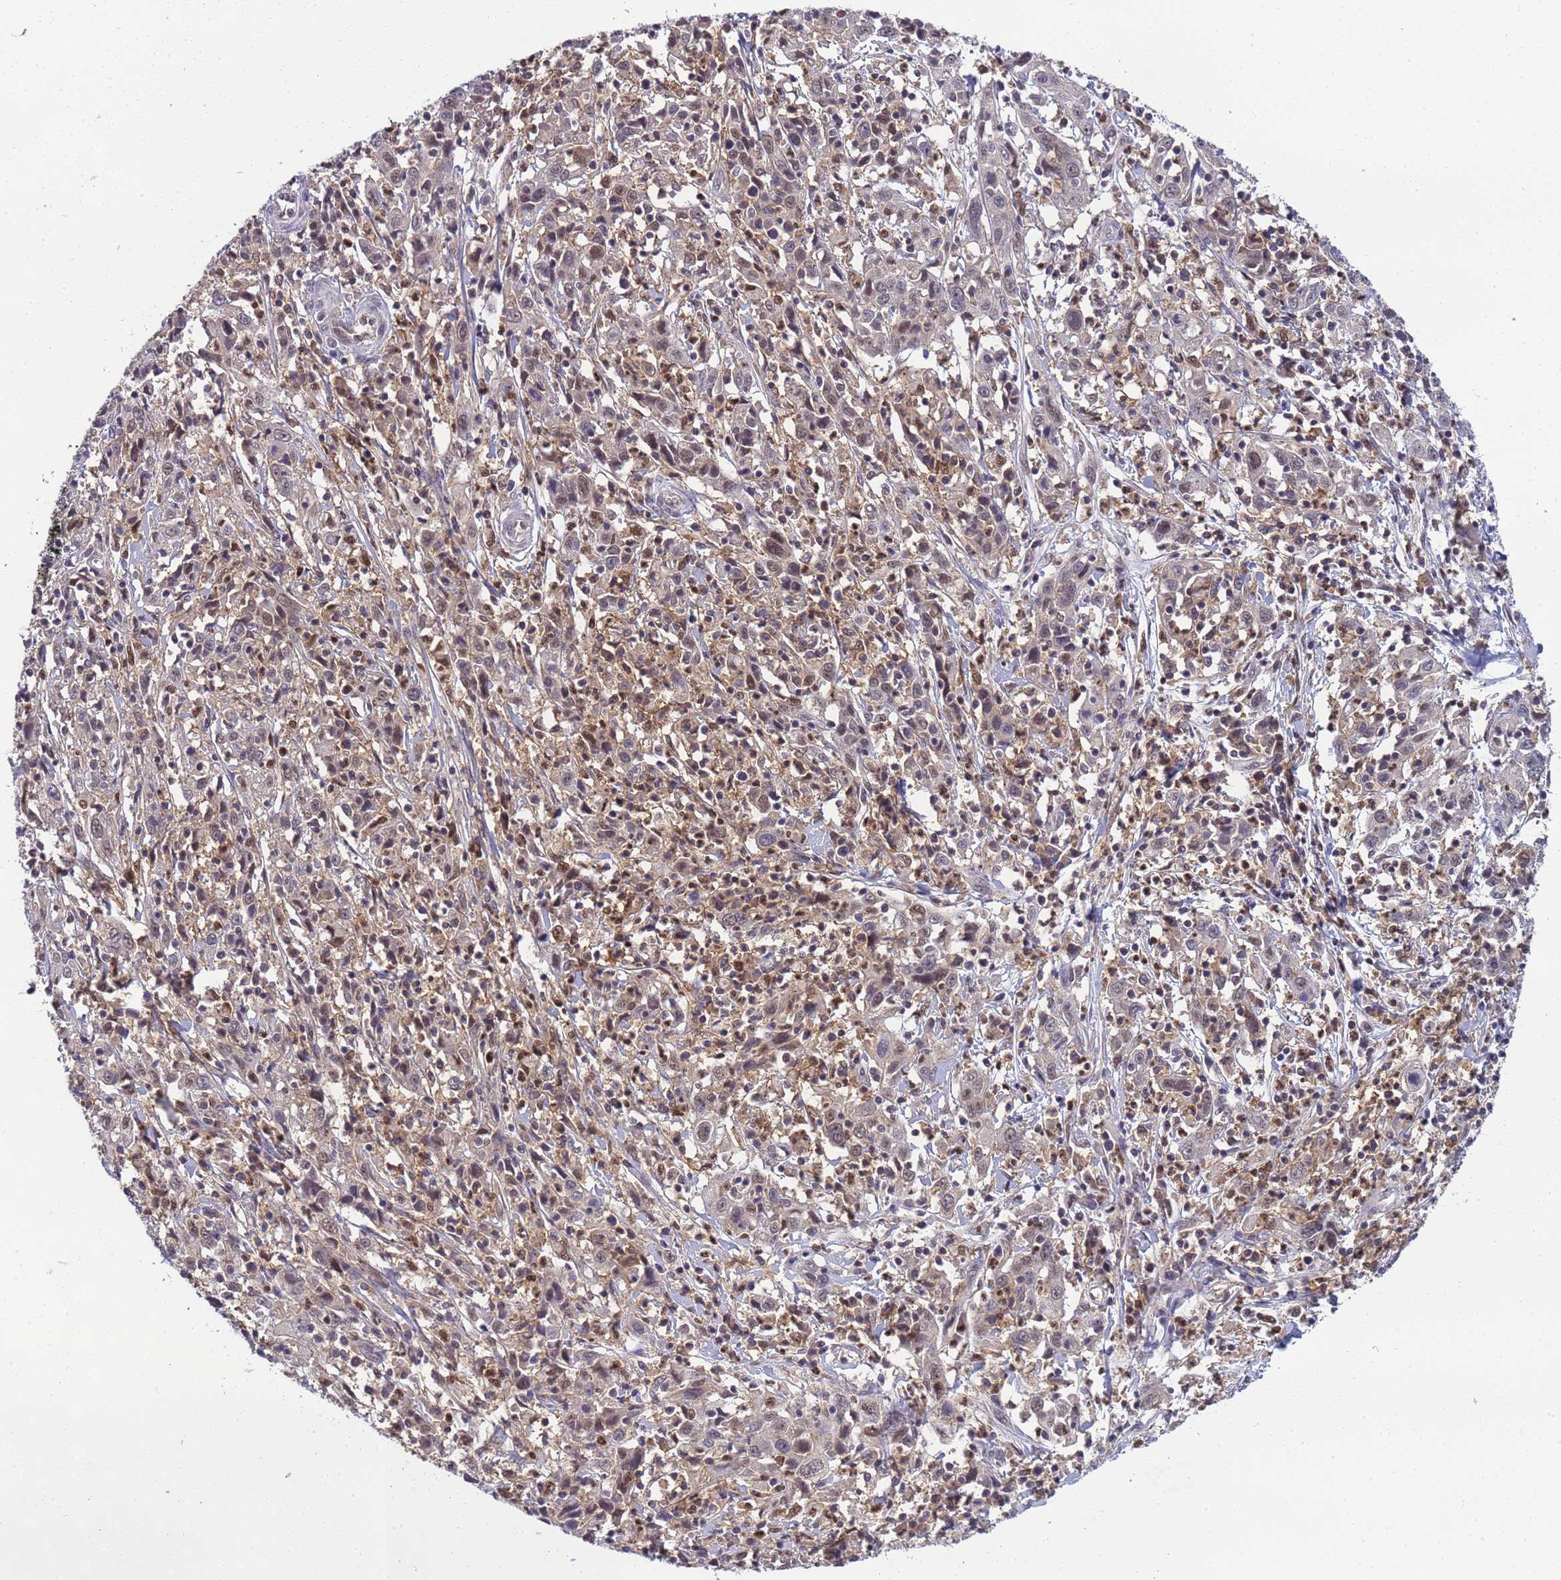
{"staining": {"intensity": "moderate", "quantity": "<25%", "location": "nuclear"}, "tissue": "cervical cancer", "cell_type": "Tumor cells", "image_type": "cancer", "snomed": [{"axis": "morphology", "description": "Squamous cell carcinoma, NOS"}, {"axis": "topography", "description": "Cervix"}], "caption": "IHC micrograph of human squamous cell carcinoma (cervical) stained for a protein (brown), which displays low levels of moderate nuclear expression in approximately <25% of tumor cells.", "gene": "CD53", "patient": {"sex": "female", "age": 46}}